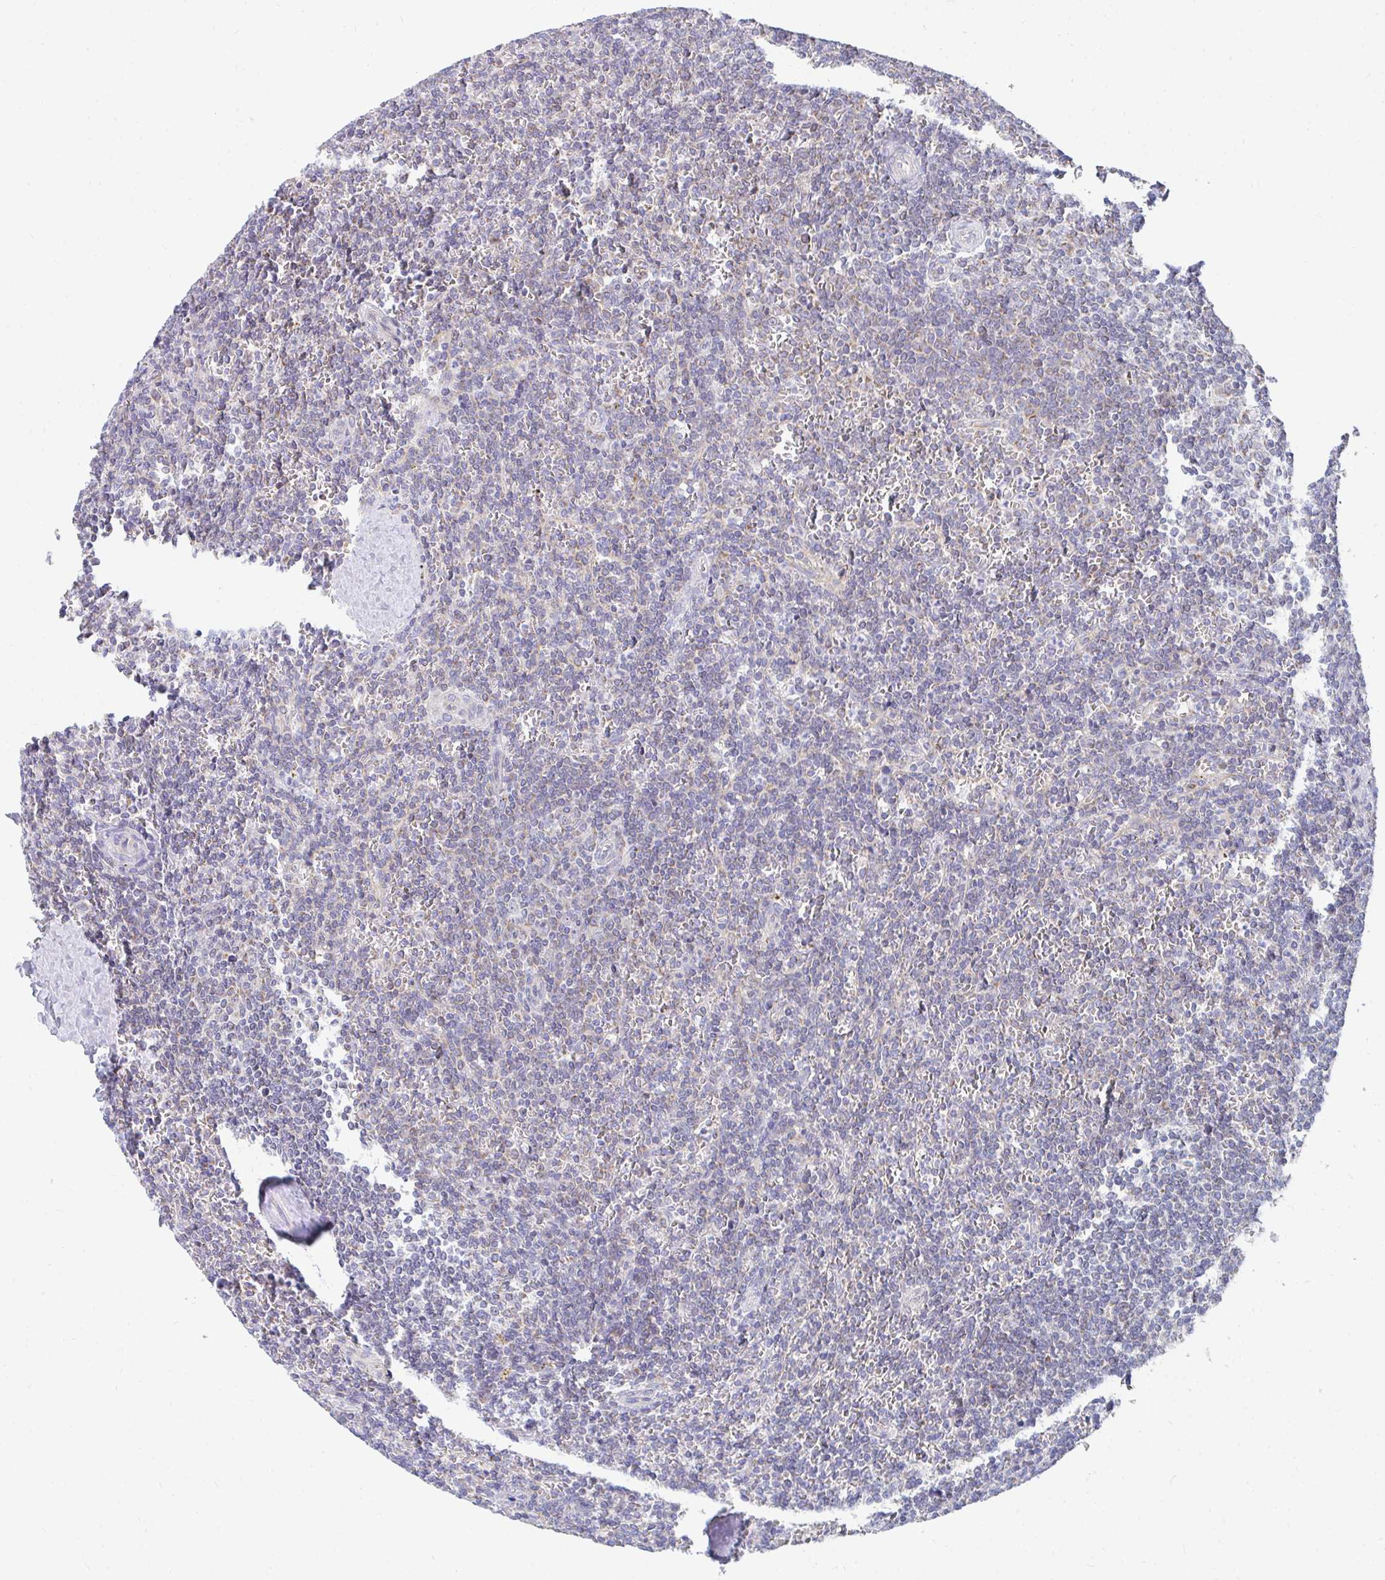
{"staining": {"intensity": "negative", "quantity": "none", "location": "none"}, "tissue": "lymphoma", "cell_type": "Tumor cells", "image_type": "cancer", "snomed": [{"axis": "morphology", "description": "Malignant lymphoma, non-Hodgkin's type, Low grade"}, {"axis": "topography", "description": "Spleen"}], "caption": "Immunohistochemistry (IHC) histopathology image of human low-grade malignant lymphoma, non-Hodgkin's type stained for a protein (brown), which exhibits no staining in tumor cells.", "gene": "PC", "patient": {"sex": "male", "age": 78}}